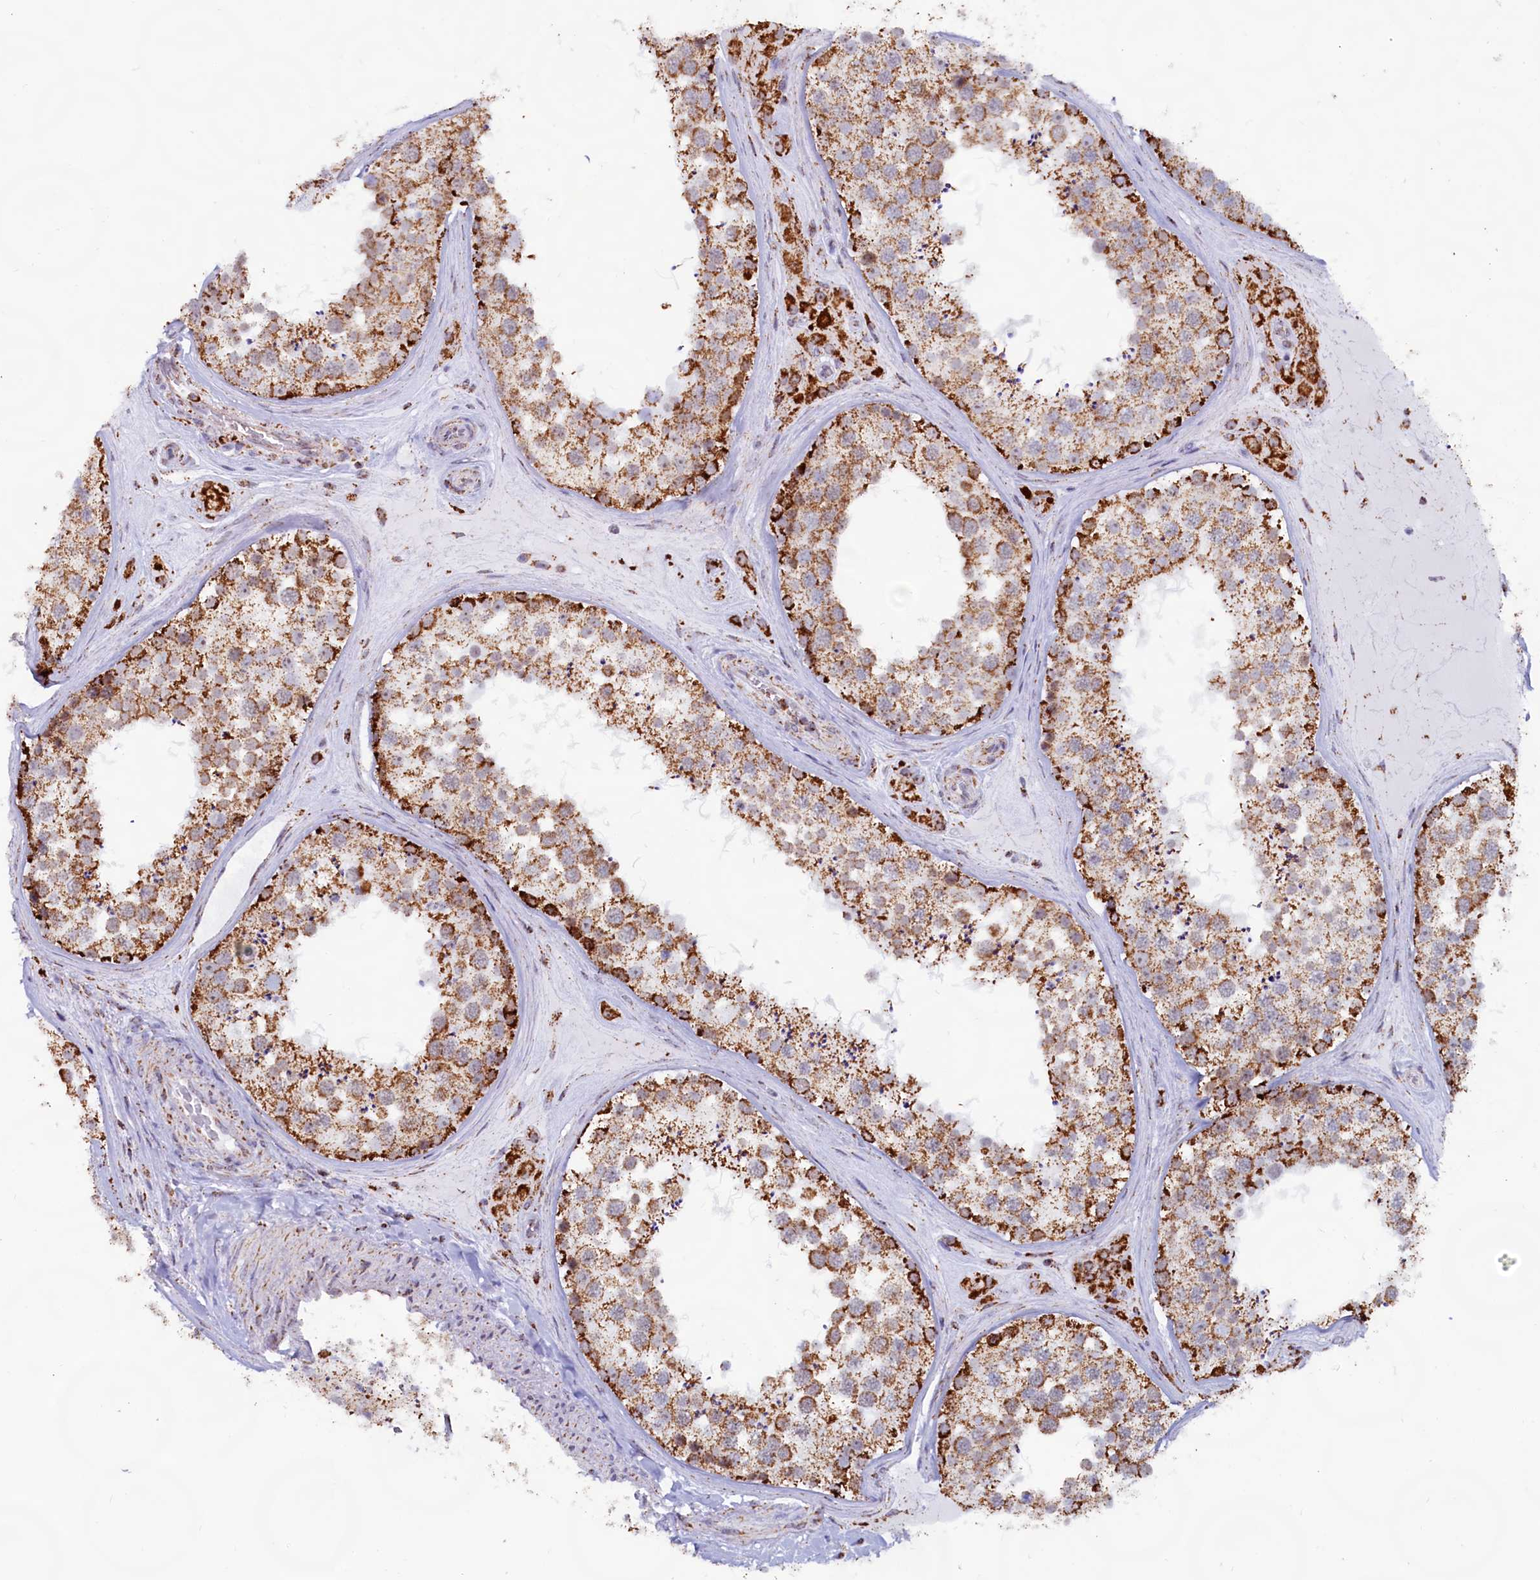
{"staining": {"intensity": "strong", "quantity": ">75%", "location": "cytoplasmic/membranous"}, "tissue": "testis", "cell_type": "Cells in seminiferous ducts", "image_type": "normal", "snomed": [{"axis": "morphology", "description": "Normal tissue, NOS"}, {"axis": "topography", "description": "Testis"}], "caption": "Immunohistochemistry (IHC) micrograph of unremarkable human testis stained for a protein (brown), which shows high levels of strong cytoplasmic/membranous expression in about >75% of cells in seminiferous ducts.", "gene": "C1D", "patient": {"sex": "male", "age": 46}}